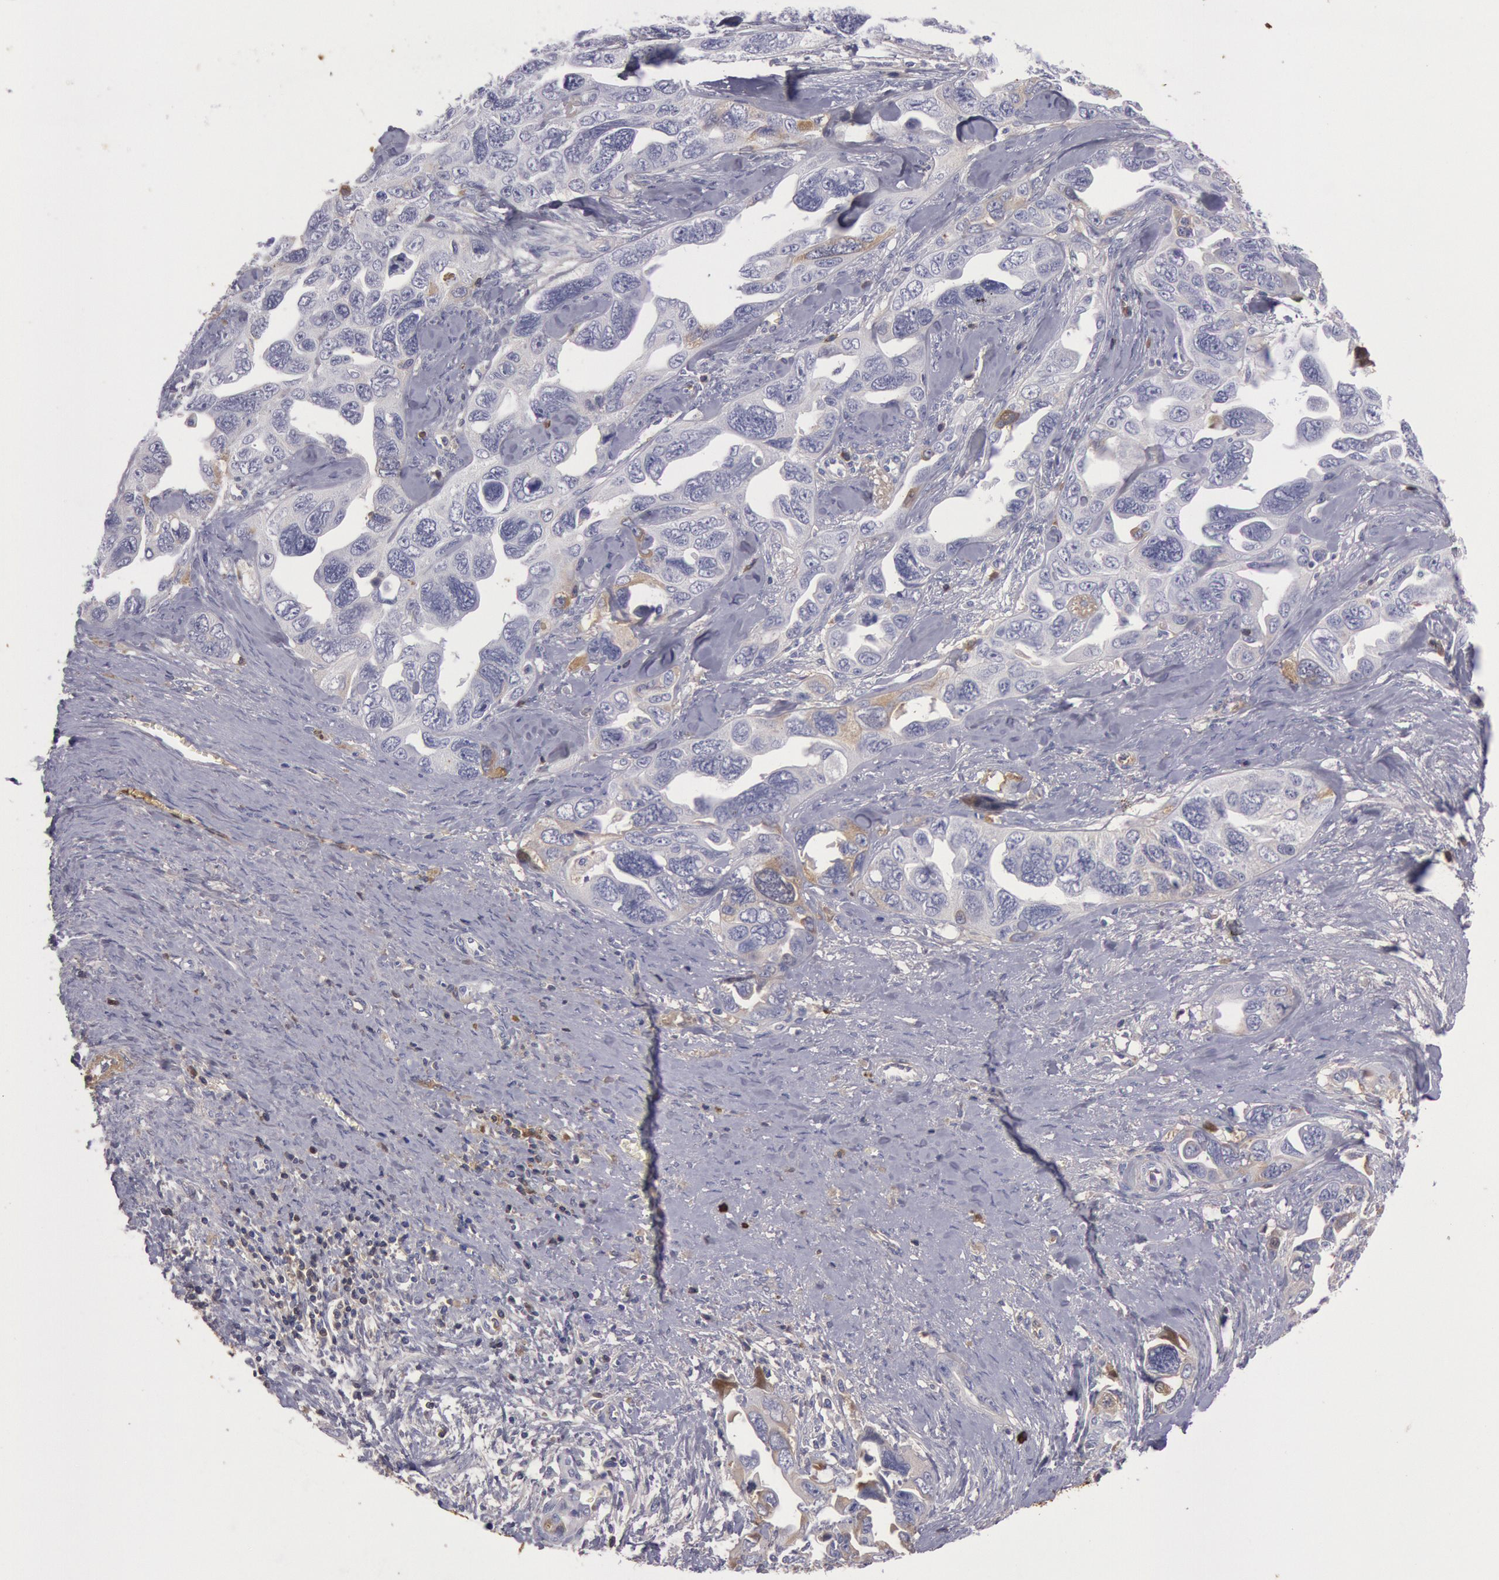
{"staining": {"intensity": "negative", "quantity": "none", "location": "none"}, "tissue": "ovarian cancer", "cell_type": "Tumor cells", "image_type": "cancer", "snomed": [{"axis": "morphology", "description": "Cystadenocarcinoma, serous, NOS"}, {"axis": "topography", "description": "Ovary"}], "caption": "The micrograph reveals no staining of tumor cells in ovarian serous cystadenocarcinoma.", "gene": "IGHA1", "patient": {"sex": "female", "age": 63}}